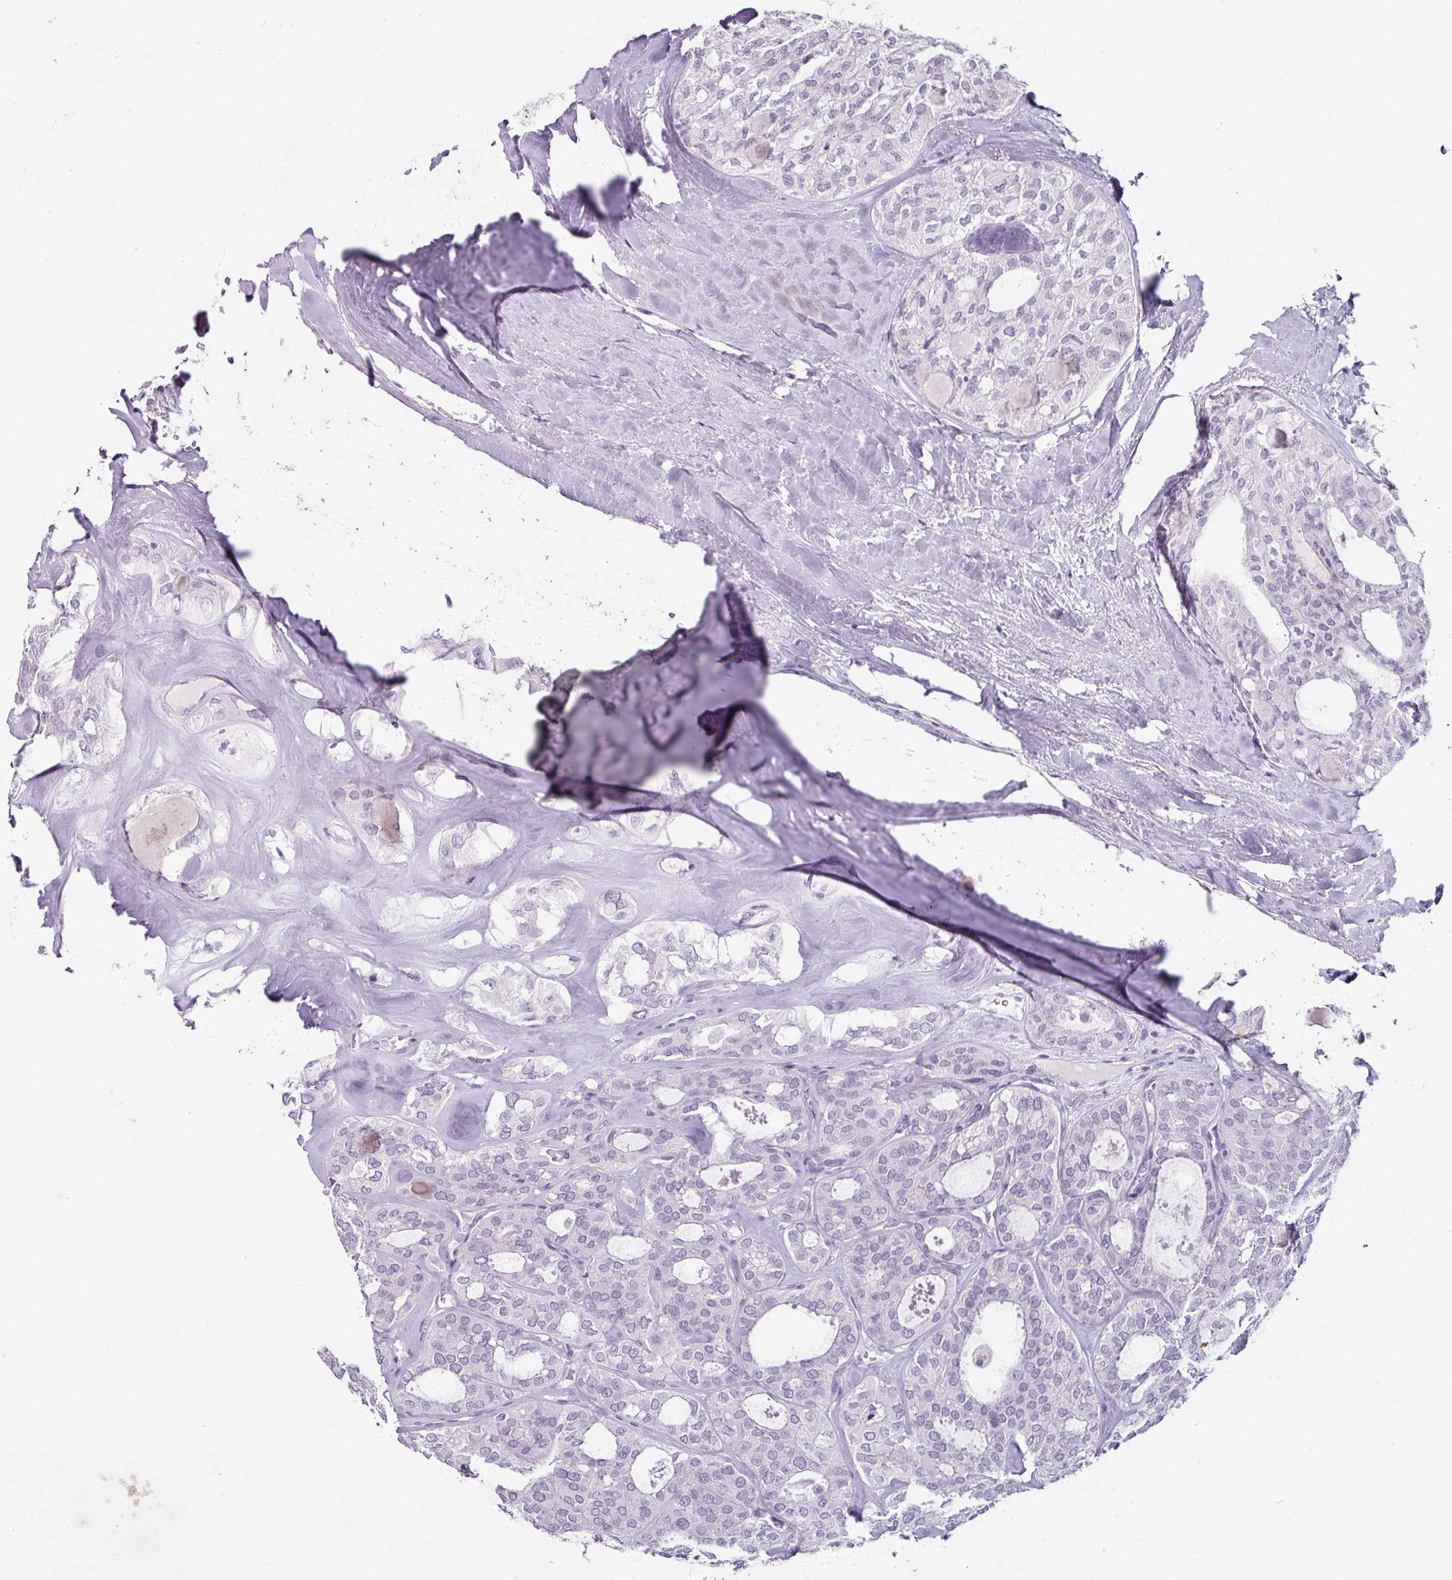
{"staining": {"intensity": "negative", "quantity": "none", "location": "none"}, "tissue": "thyroid cancer", "cell_type": "Tumor cells", "image_type": "cancer", "snomed": [{"axis": "morphology", "description": "Follicular adenoma carcinoma, NOS"}, {"axis": "topography", "description": "Thyroid gland"}], "caption": "Immunohistochemical staining of thyroid cancer (follicular adenoma carcinoma) reveals no significant staining in tumor cells. (DAB (3,3'-diaminobenzidine) IHC with hematoxylin counter stain).", "gene": "TRA2A", "patient": {"sex": "male", "age": 75}}